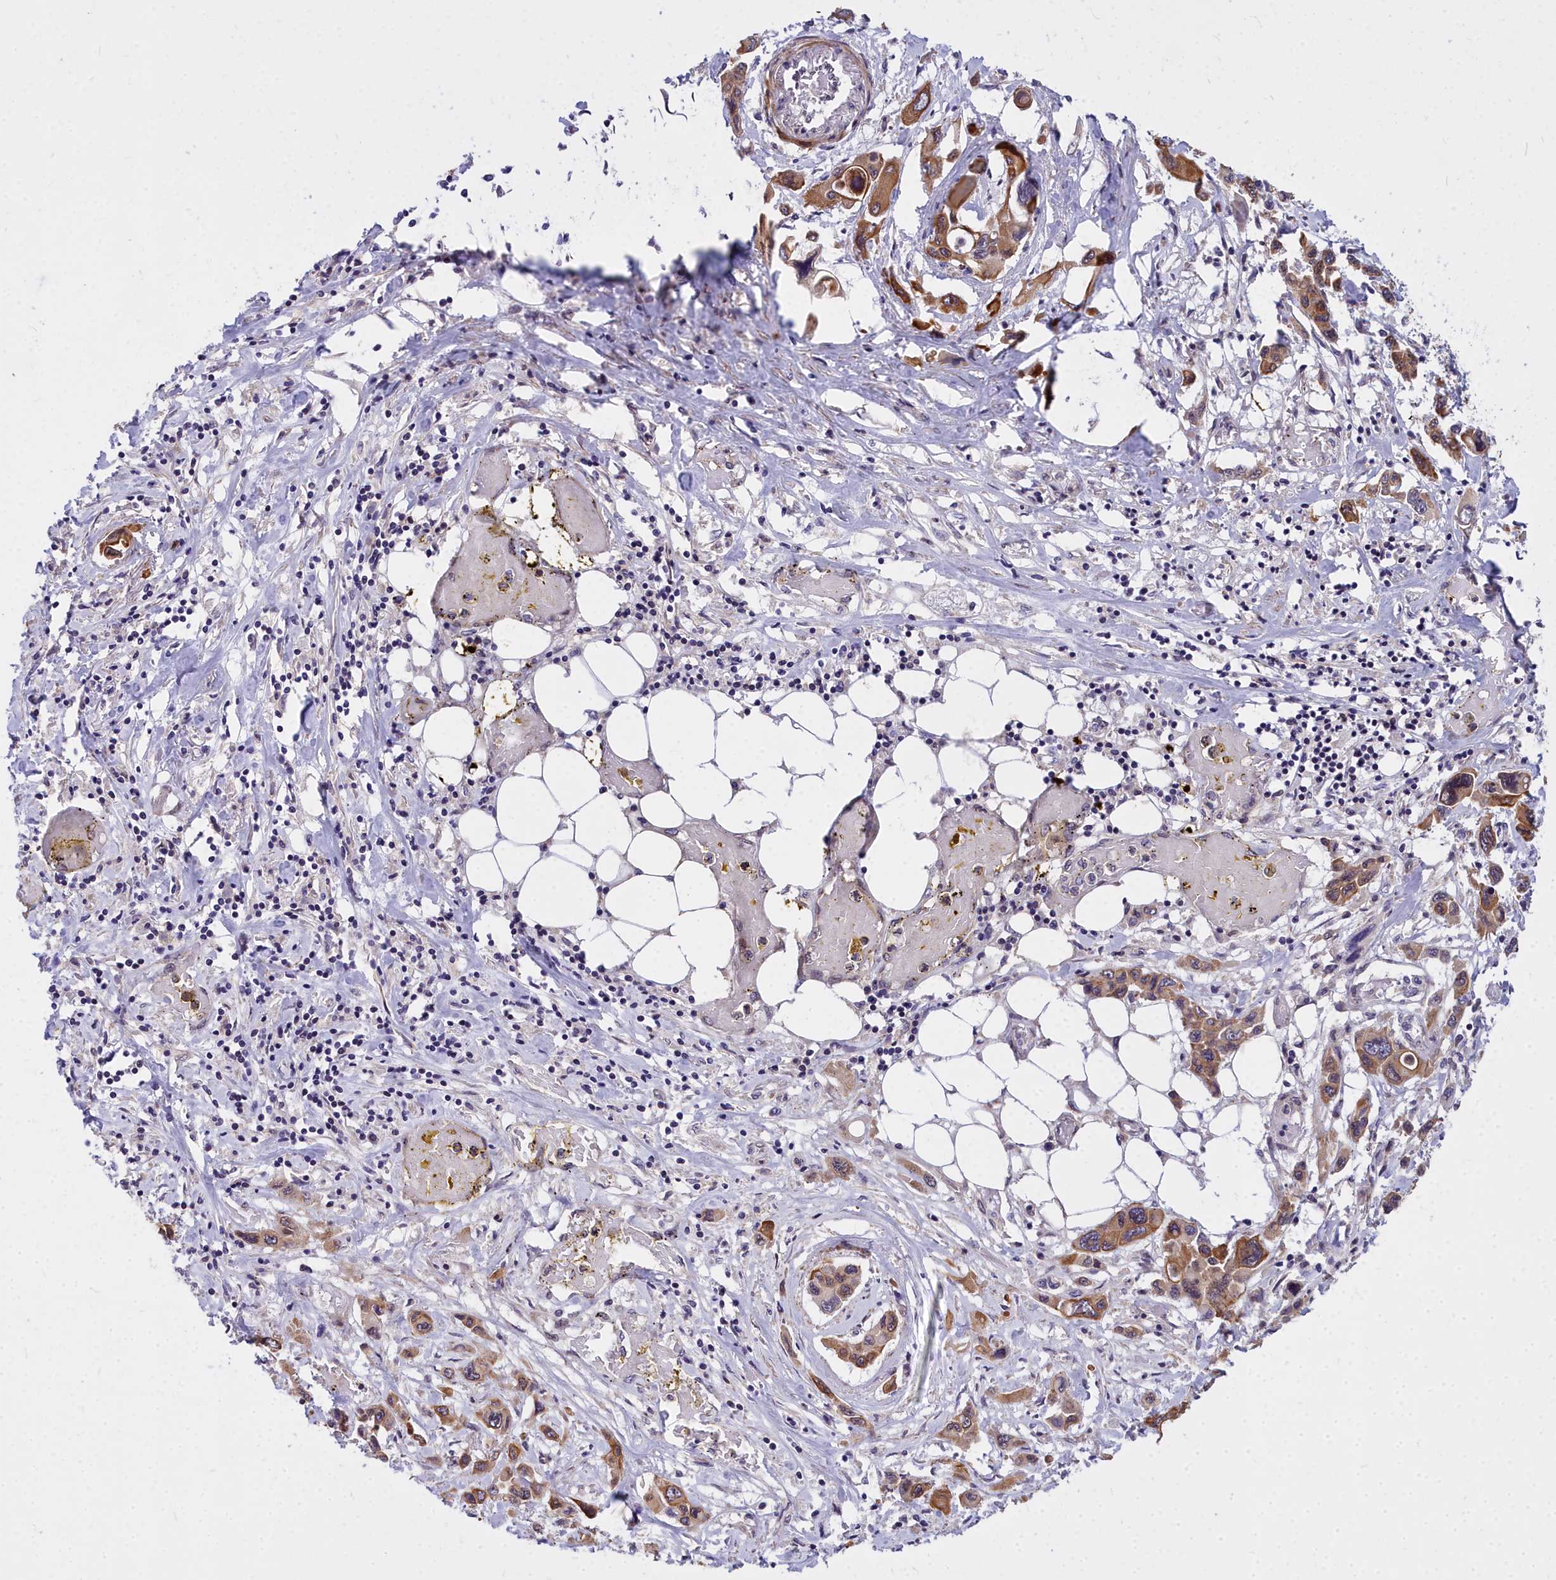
{"staining": {"intensity": "moderate", "quantity": ">75%", "location": "cytoplasmic/membranous"}, "tissue": "pancreatic cancer", "cell_type": "Tumor cells", "image_type": "cancer", "snomed": [{"axis": "morphology", "description": "Adenocarcinoma, NOS"}, {"axis": "topography", "description": "Pancreas"}], "caption": "Pancreatic cancer (adenocarcinoma) stained with DAB (3,3'-diaminobenzidine) immunohistochemistry (IHC) shows medium levels of moderate cytoplasmic/membranous expression in approximately >75% of tumor cells.", "gene": "ABCB8", "patient": {"sex": "male", "age": 92}}